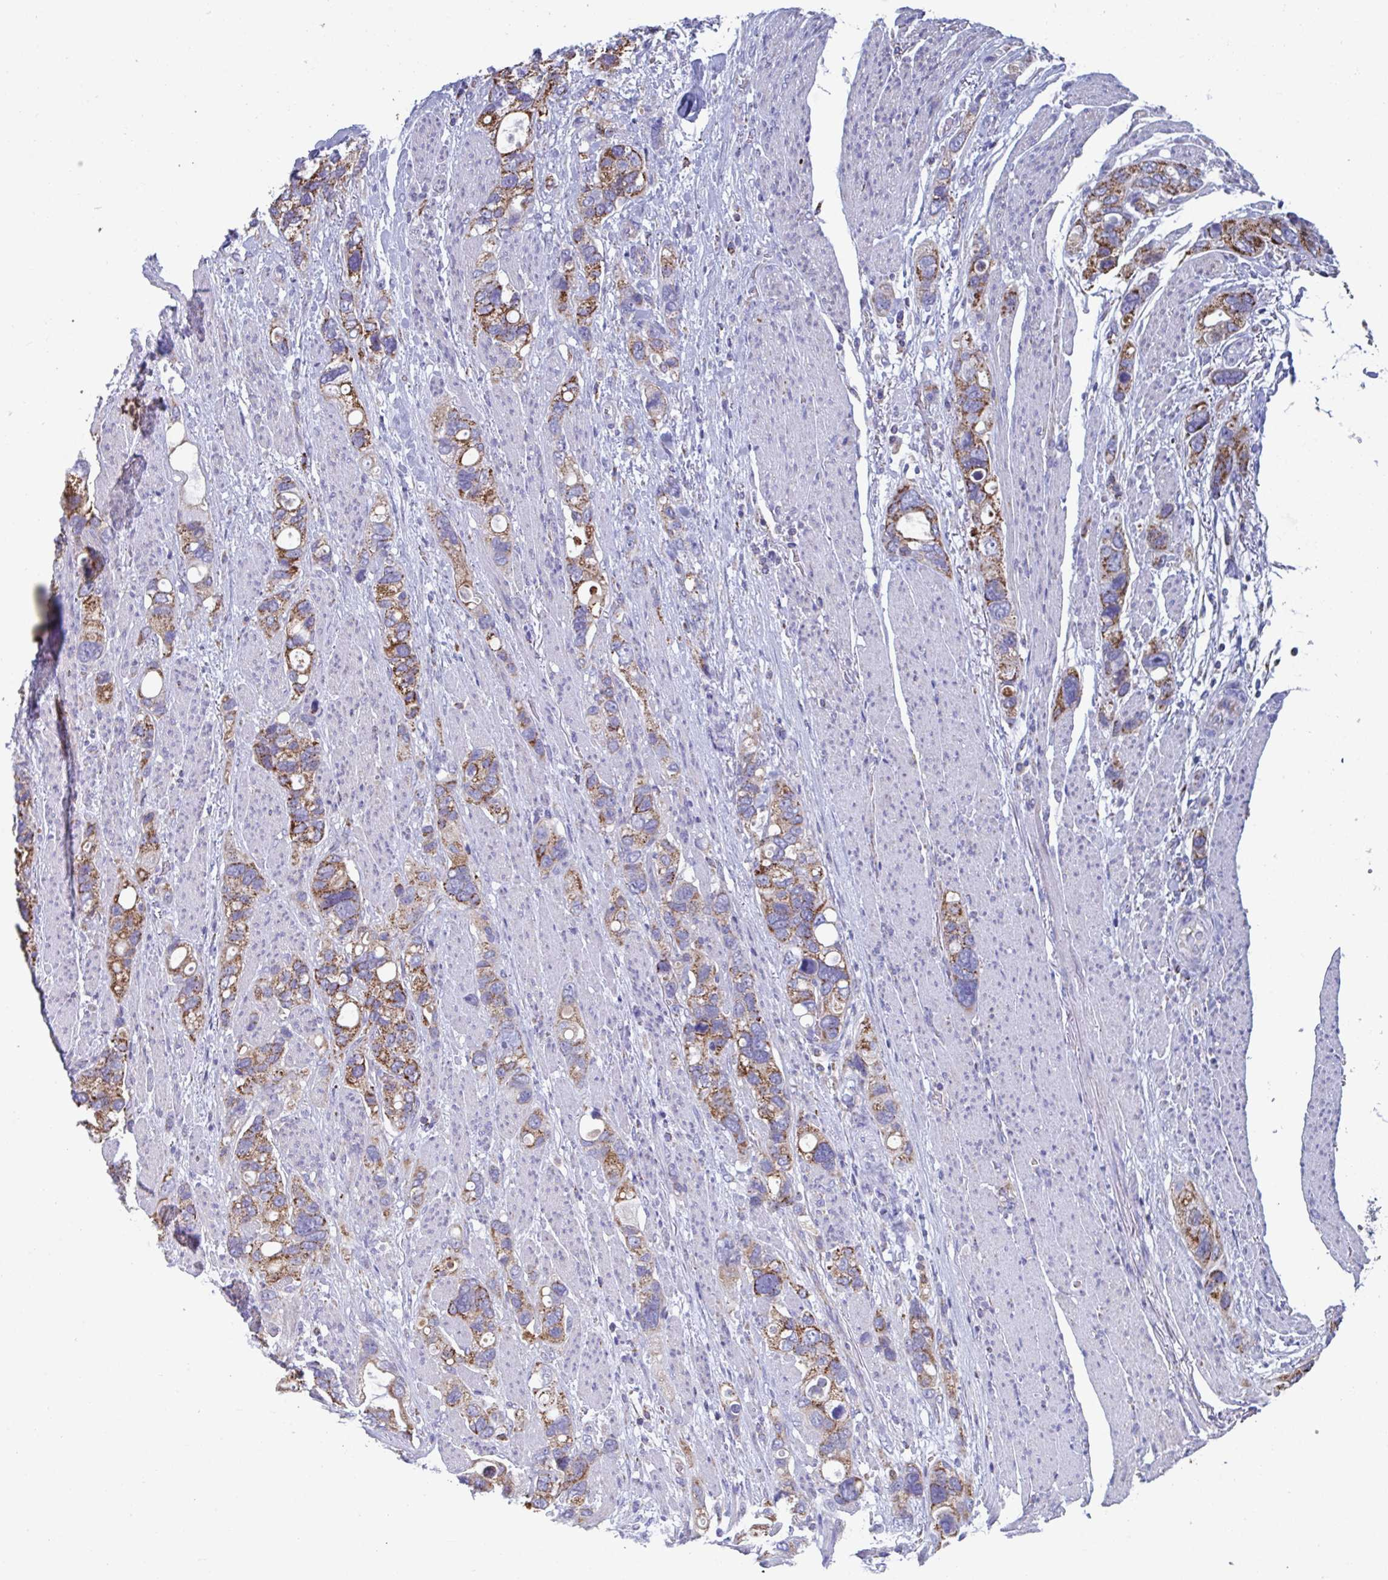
{"staining": {"intensity": "moderate", "quantity": ">75%", "location": "cytoplasmic/membranous"}, "tissue": "stomach cancer", "cell_type": "Tumor cells", "image_type": "cancer", "snomed": [{"axis": "morphology", "description": "Adenocarcinoma, NOS"}, {"axis": "topography", "description": "Stomach, upper"}], "caption": "About >75% of tumor cells in adenocarcinoma (stomach) display moderate cytoplasmic/membranous protein staining as visualized by brown immunohistochemical staining.", "gene": "BCAT2", "patient": {"sex": "female", "age": 81}}